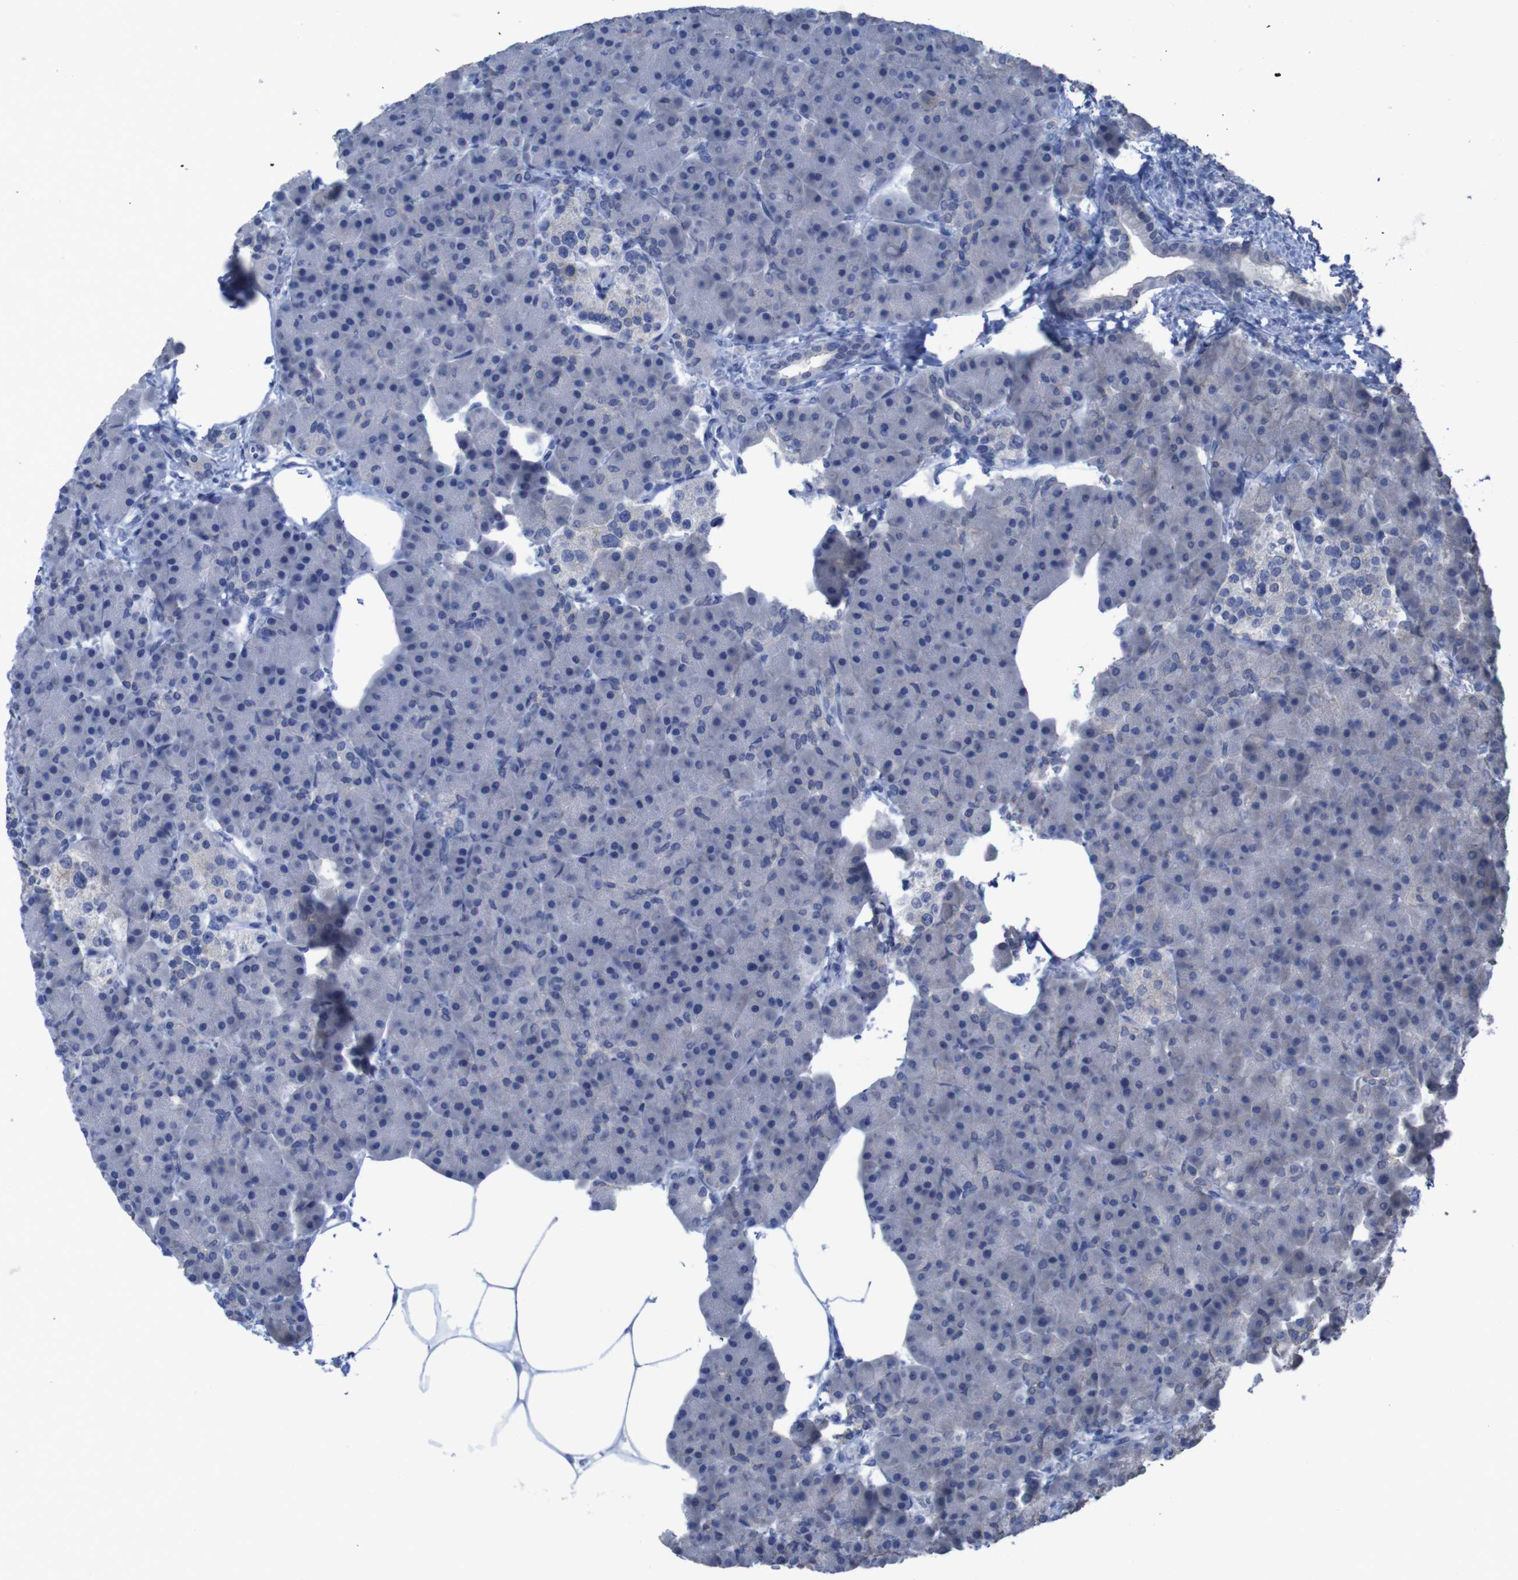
{"staining": {"intensity": "negative", "quantity": "none", "location": "none"}, "tissue": "pancreas", "cell_type": "Exocrine glandular cells", "image_type": "normal", "snomed": [{"axis": "morphology", "description": "Normal tissue, NOS"}, {"axis": "topography", "description": "Pancreas"}], "caption": "High power microscopy image of an immunohistochemistry histopathology image of unremarkable pancreas, revealing no significant staining in exocrine glandular cells.", "gene": "CLDN18", "patient": {"sex": "female", "age": 70}}